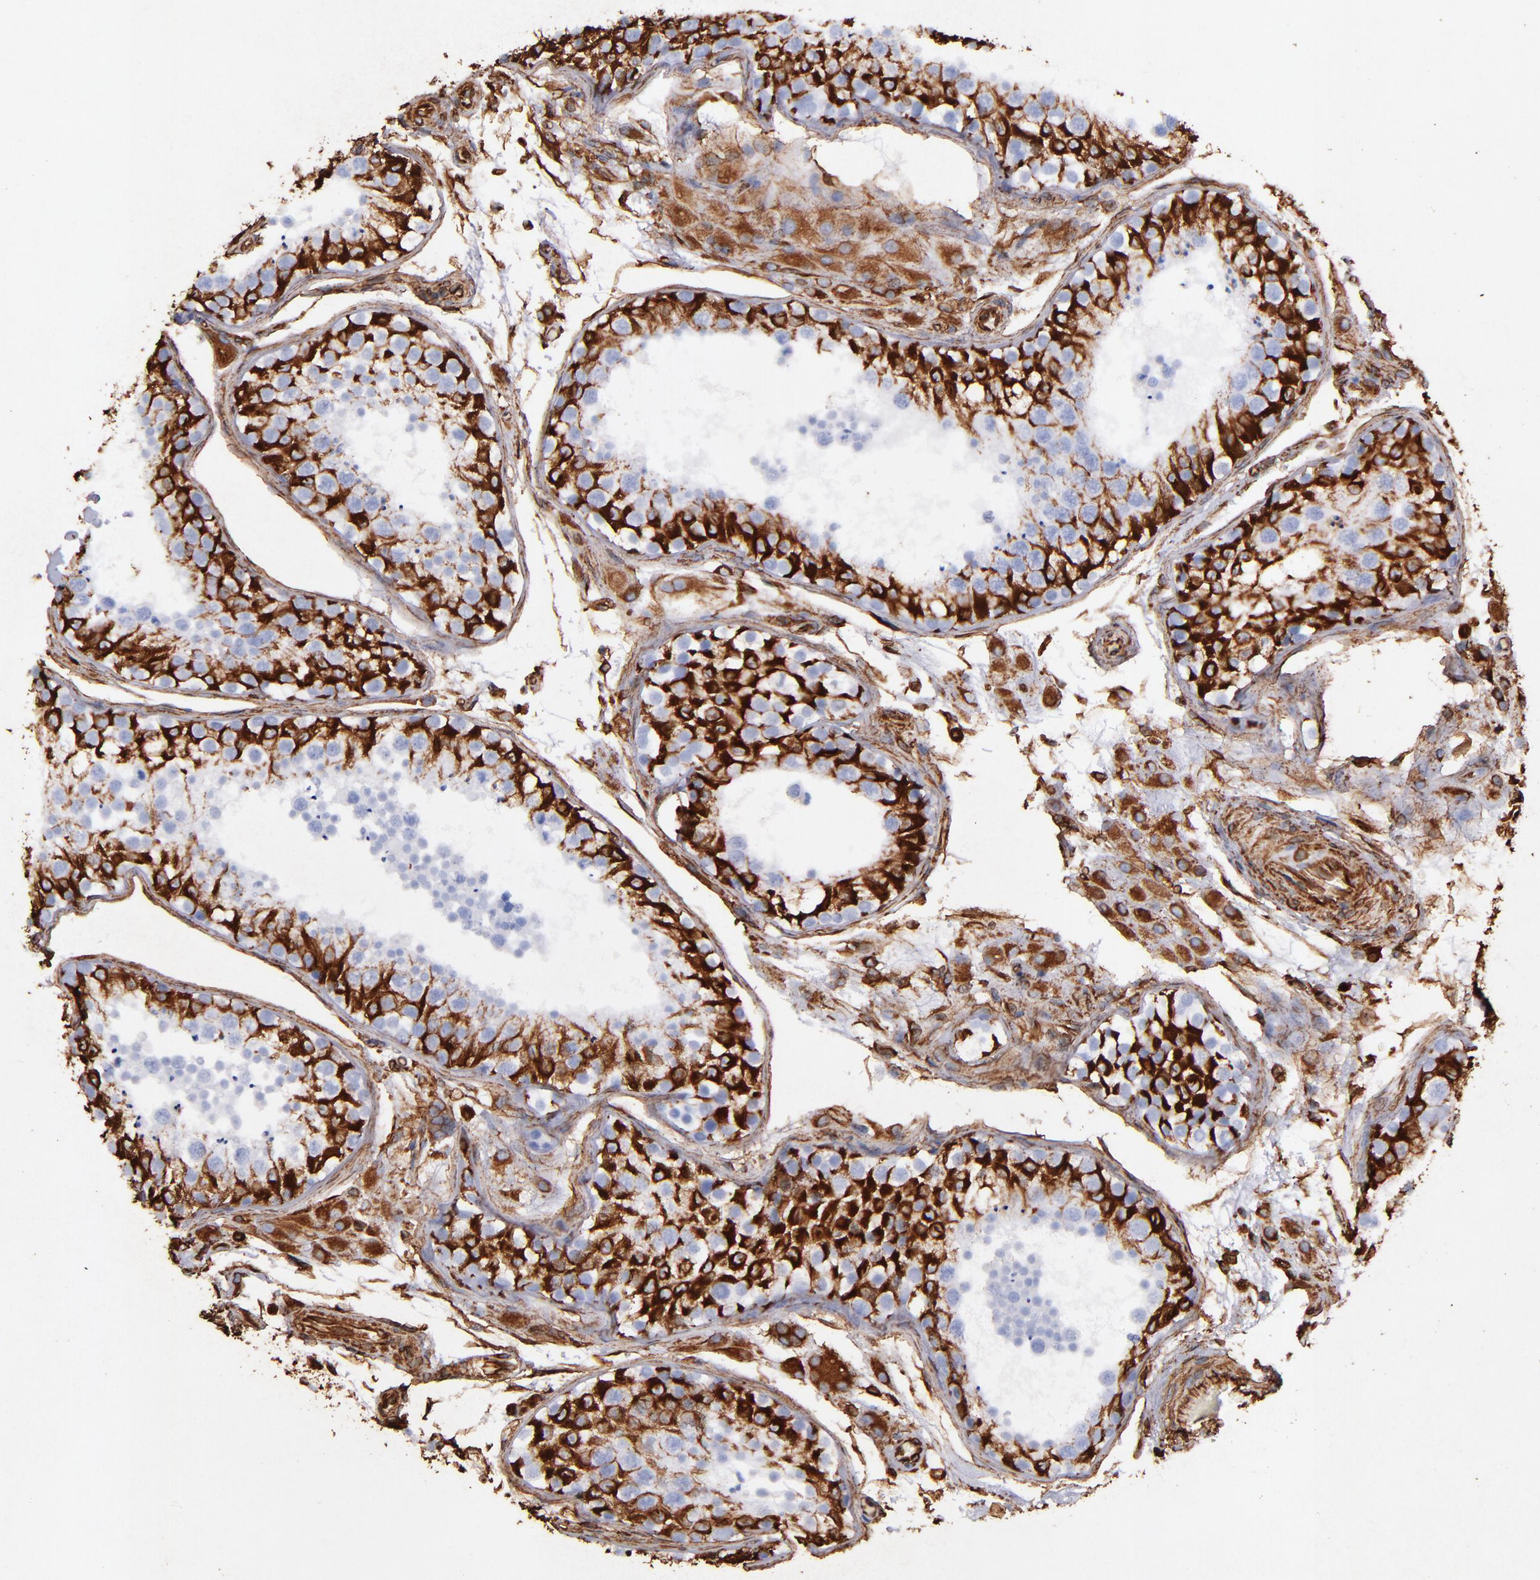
{"staining": {"intensity": "strong", "quantity": ">75%", "location": "cytoplasmic/membranous"}, "tissue": "testis", "cell_type": "Cells in seminiferous ducts", "image_type": "normal", "snomed": [{"axis": "morphology", "description": "Normal tissue, NOS"}, {"axis": "topography", "description": "Testis"}], "caption": "Protein analysis of normal testis demonstrates strong cytoplasmic/membranous positivity in about >75% of cells in seminiferous ducts. (Brightfield microscopy of DAB IHC at high magnification).", "gene": "VIM", "patient": {"sex": "male", "age": 26}}